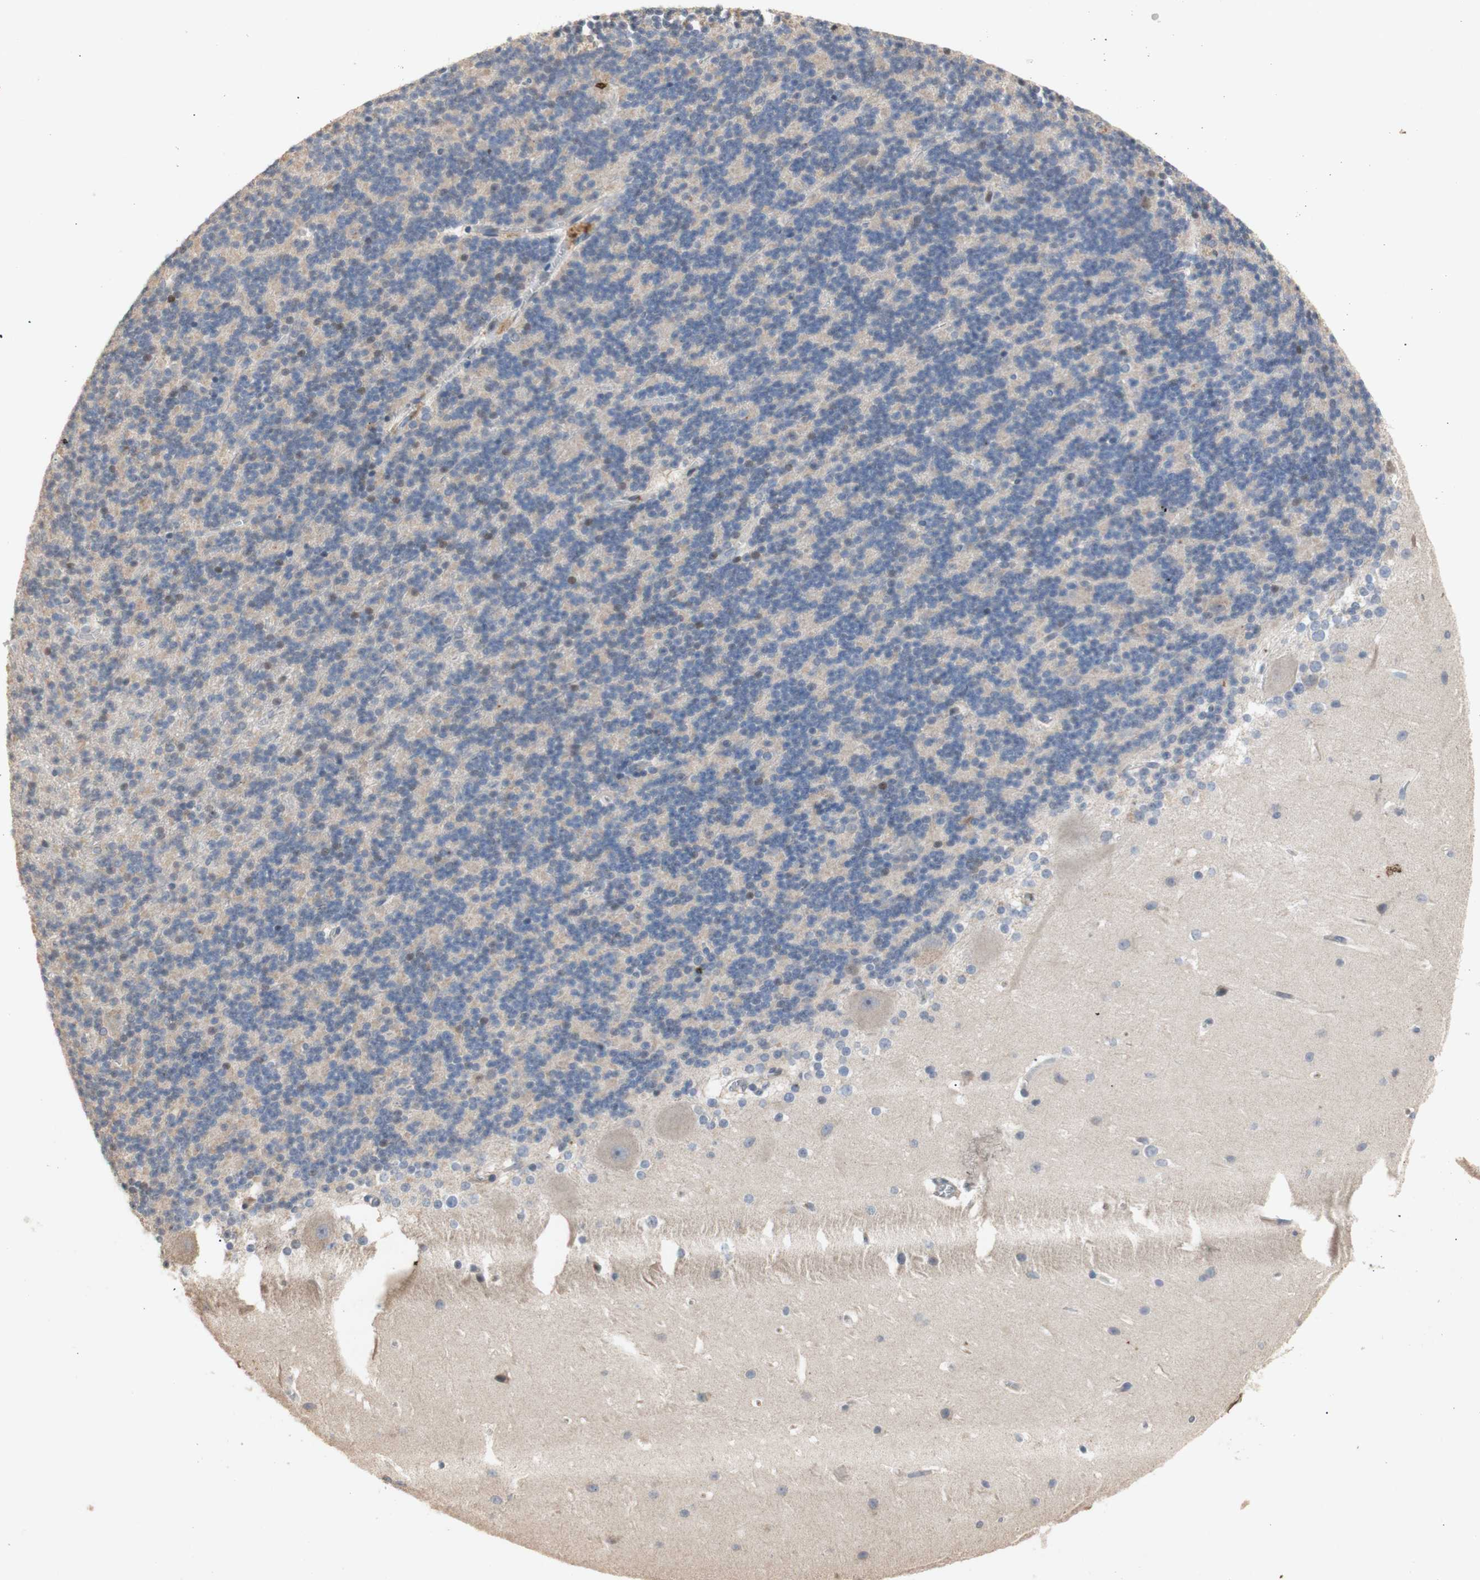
{"staining": {"intensity": "negative", "quantity": "none", "location": "none"}, "tissue": "cerebellum", "cell_type": "Cells in granular layer", "image_type": "normal", "snomed": [{"axis": "morphology", "description": "Normal tissue, NOS"}, {"axis": "topography", "description": "Cerebellum"}], "caption": "Cells in granular layer show no significant positivity in normal cerebellum. (DAB immunohistochemistry, high magnification).", "gene": "FOSB", "patient": {"sex": "female", "age": 19}}